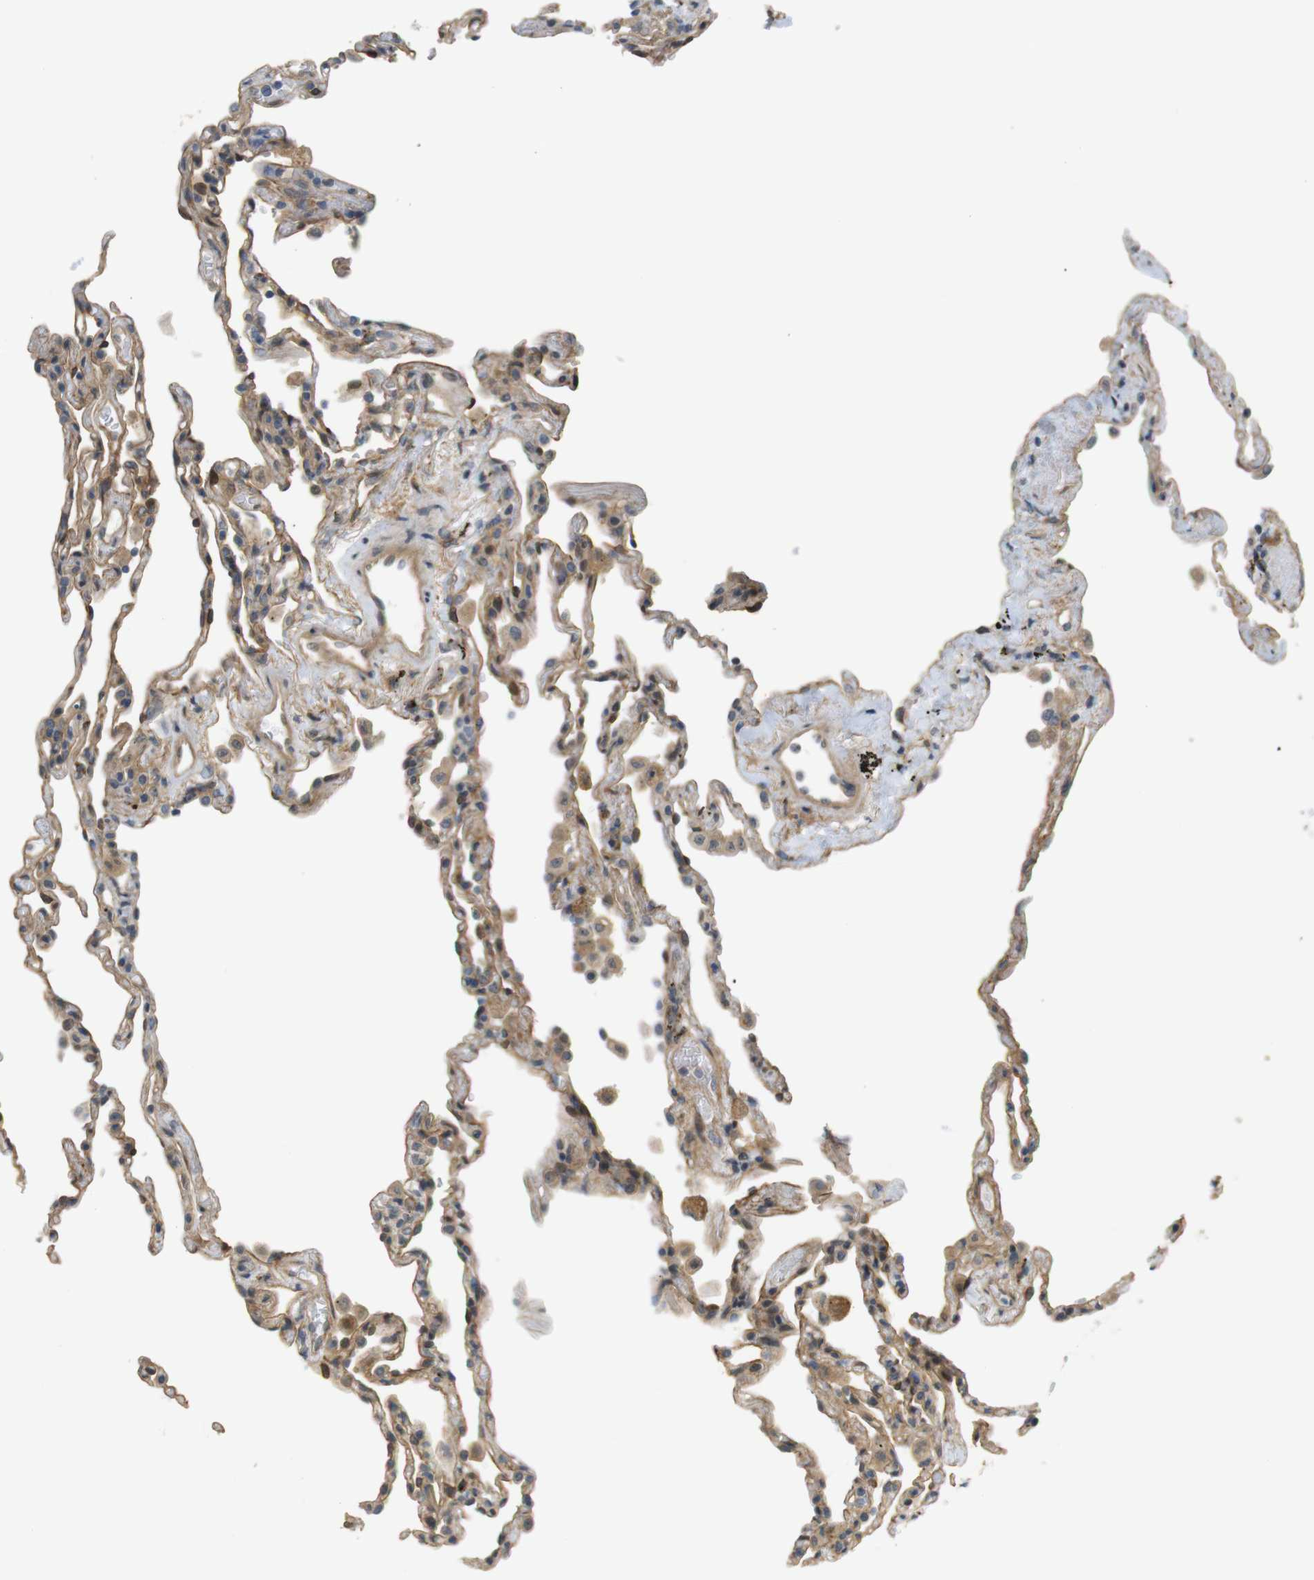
{"staining": {"intensity": "moderate", "quantity": "25%-75%", "location": "cytoplasmic/membranous"}, "tissue": "lung", "cell_type": "Alveolar cells", "image_type": "normal", "snomed": [{"axis": "morphology", "description": "Normal tissue, NOS"}, {"axis": "topography", "description": "Lung"}], "caption": "Immunohistochemical staining of unremarkable human lung displays 25%-75% levels of moderate cytoplasmic/membranous protein staining in approximately 25%-75% of alveolar cells. (brown staining indicates protein expression, while blue staining denotes nuclei).", "gene": "TSPAN9", "patient": {"sex": "male", "age": 59}}